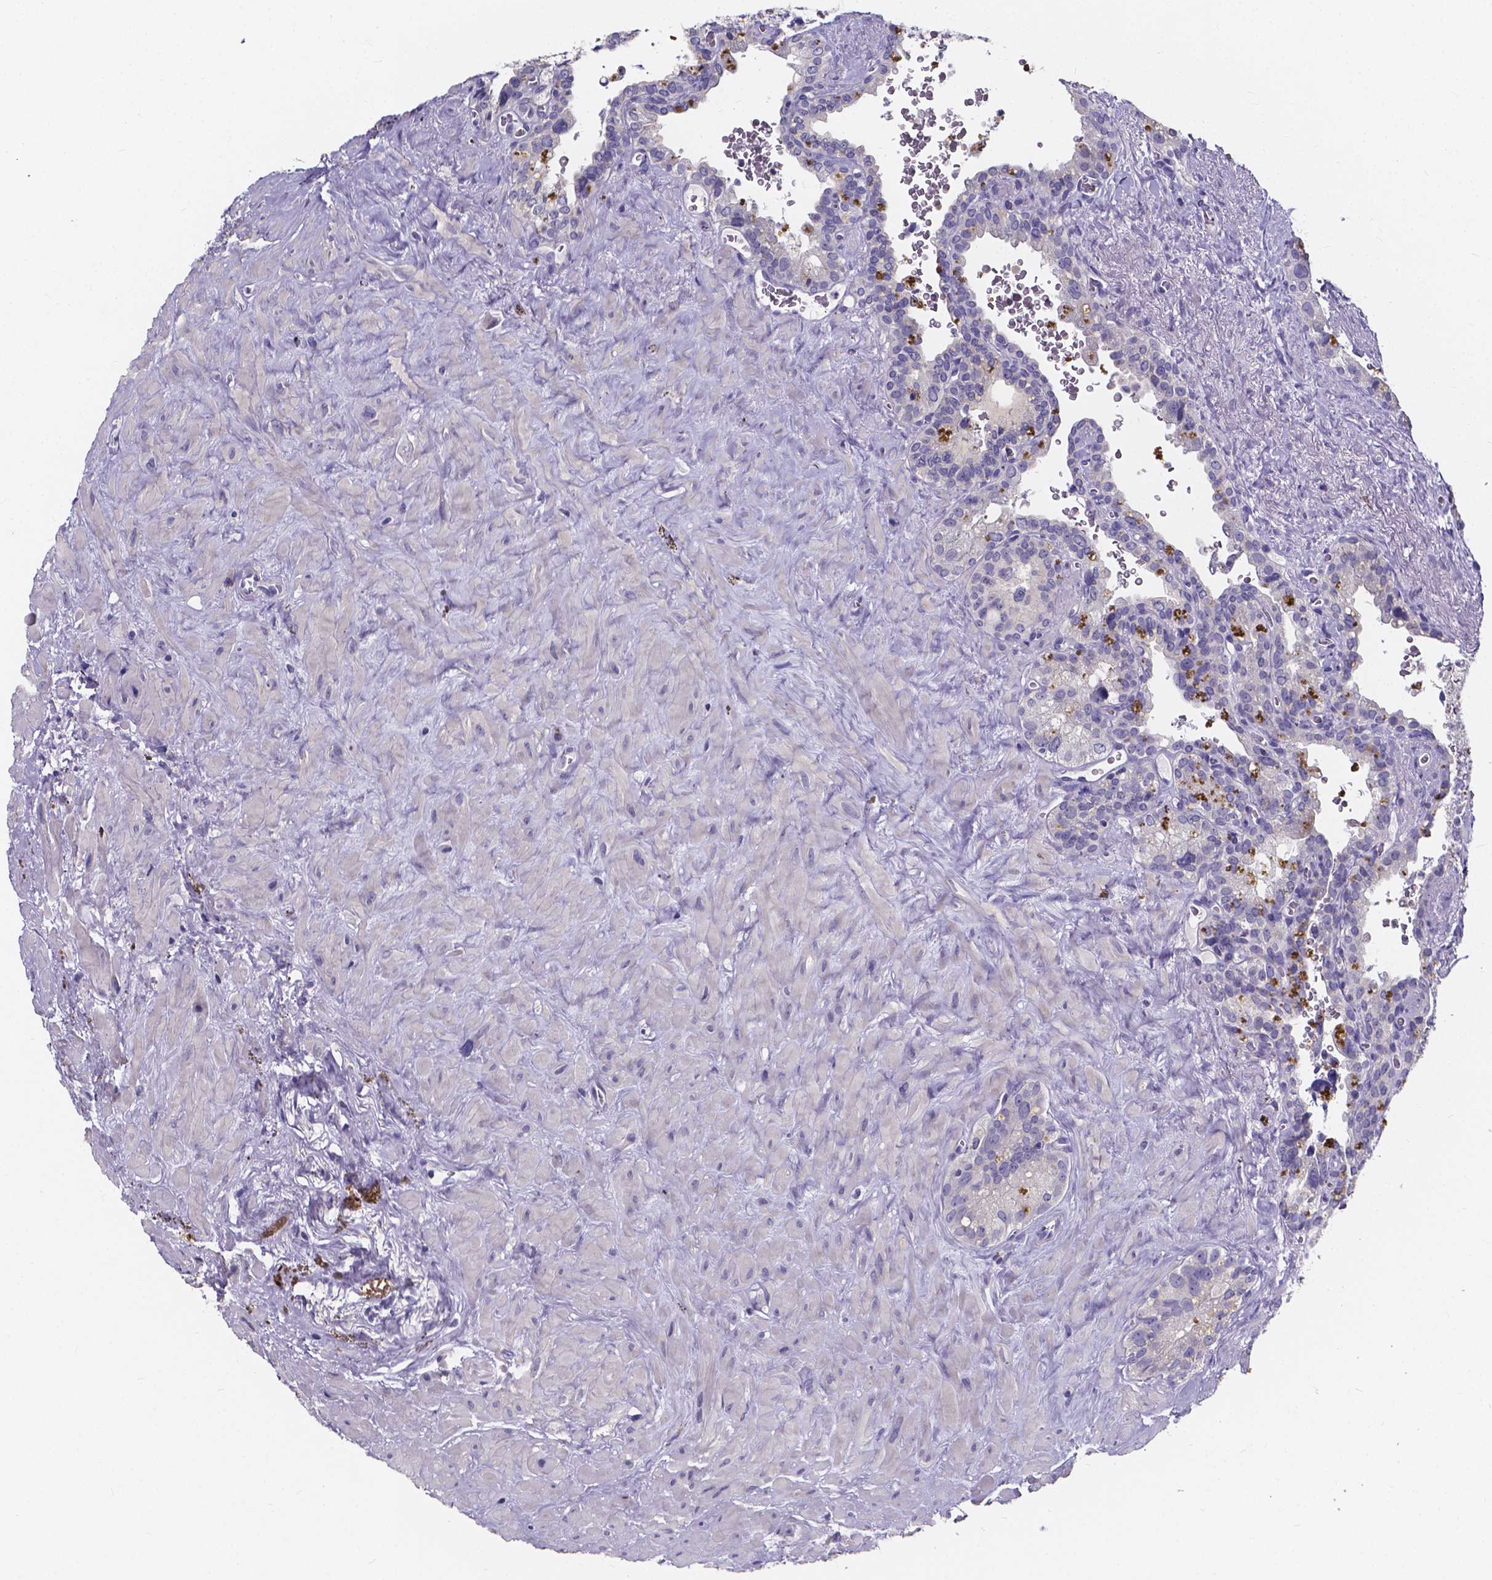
{"staining": {"intensity": "negative", "quantity": "none", "location": "none"}, "tissue": "seminal vesicle", "cell_type": "Glandular cells", "image_type": "normal", "snomed": [{"axis": "morphology", "description": "Normal tissue, NOS"}, {"axis": "topography", "description": "Prostate"}, {"axis": "topography", "description": "Seminal veicle"}], "caption": "High magnification brightfield microscopy of benign seminal vesicle stained with DAB (brown) and counterstained with hematoxylin (blue): glandular cells show no significant expression. (Immunohistochemistry, brightfield microscopy, high magnification).", "gene": "SPOCD1", "patient": {"sex": "male", "age": 71}}